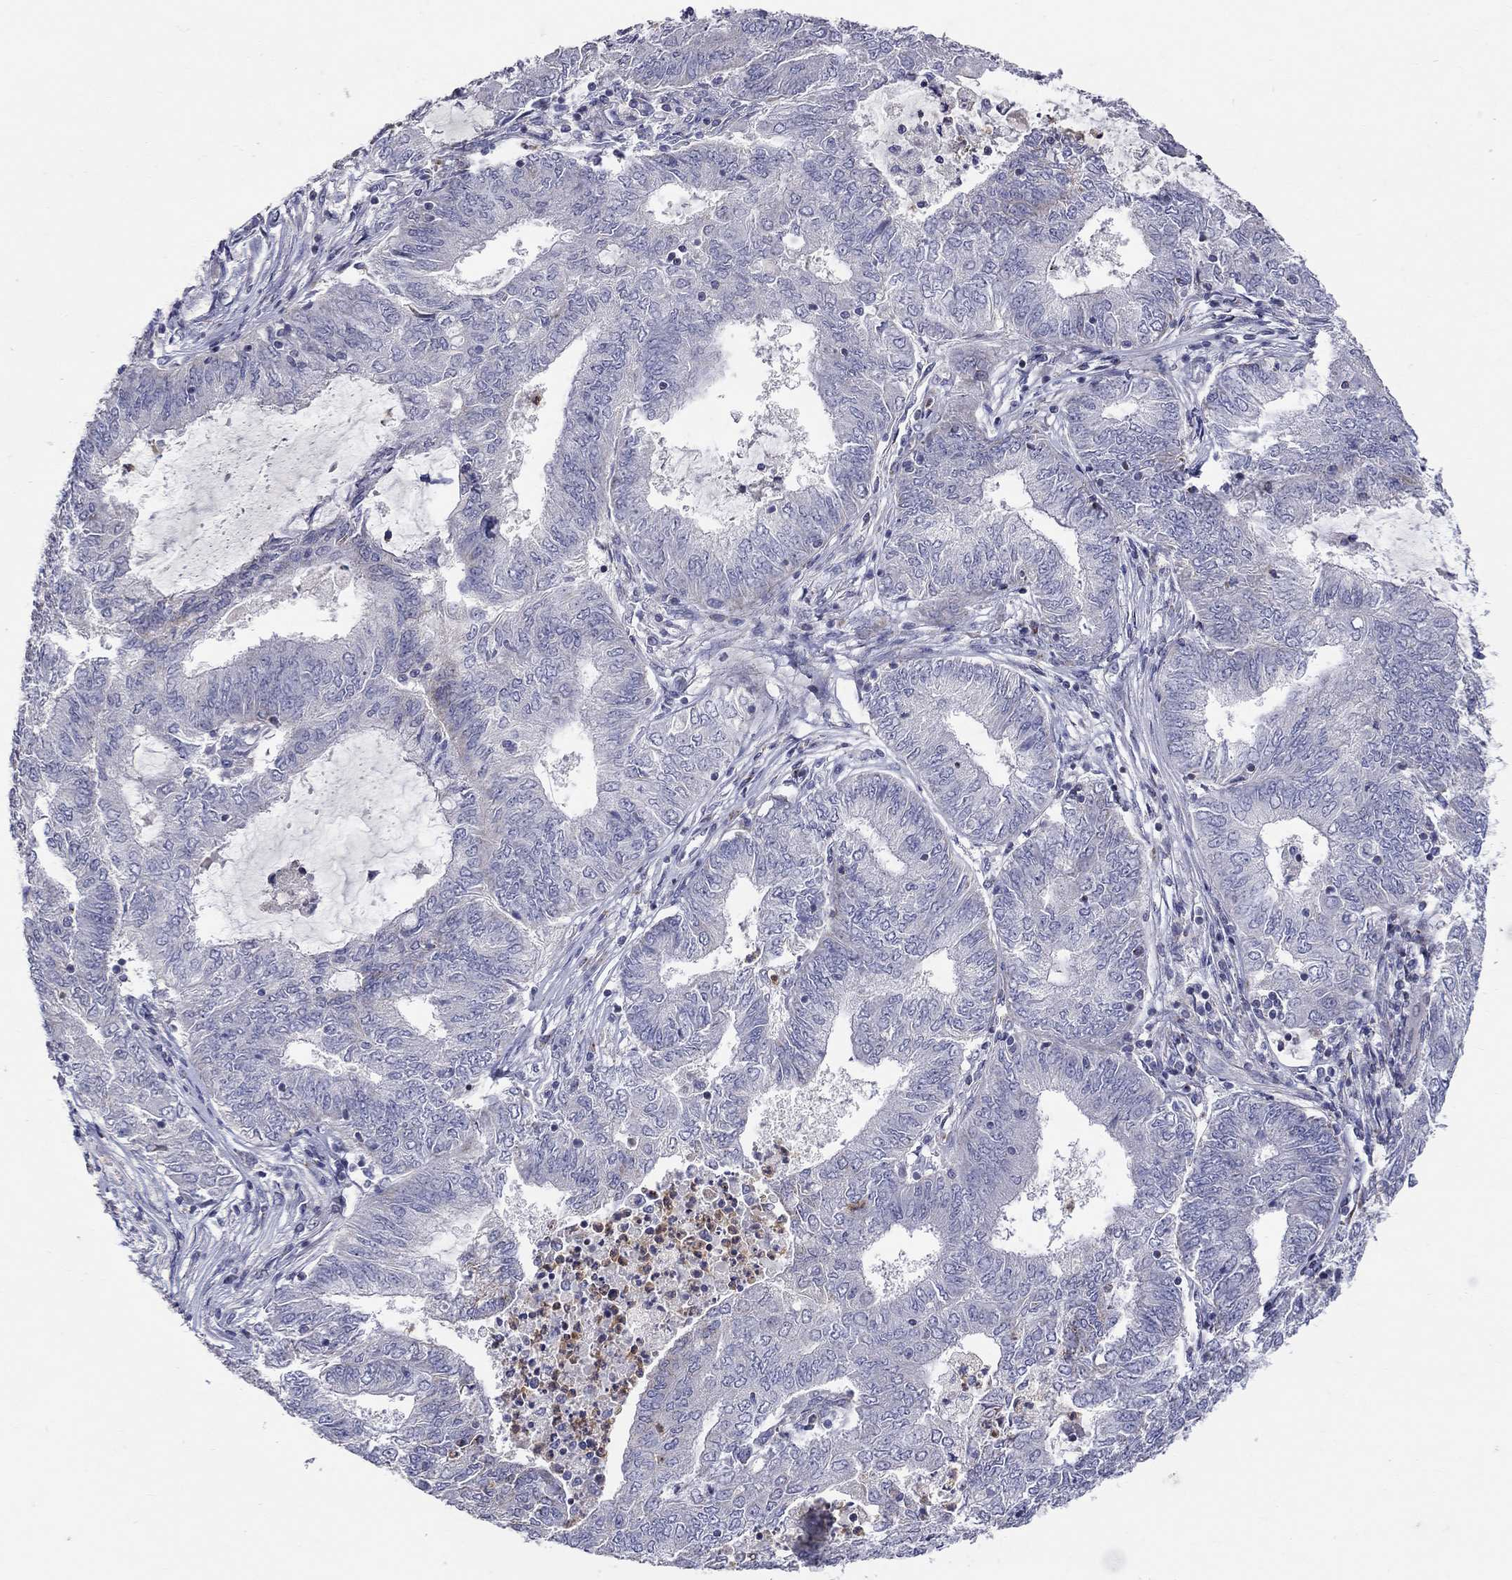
{"staining": {"intensity": "negative", "quantity": "none", "location": "none"}, "tissue": "endometrial cancer", "cell_type": "Tumor cells", "image_type": "cancer", "snomed": [{"axis": "morphology", "description": "Adenocarcinoma, NOS"}, {"axis": "topography", "description": "Endometrium"}], "caption": "Protein analysis of endometrial cancer demonstrates no significant positivity in tumor cells. (DAB immunohistochemistry (IHC) visualized using brightfield microscopy, high magnification).", "gene": "HMX2", "patient": {"sex": "female", "age": 62}}